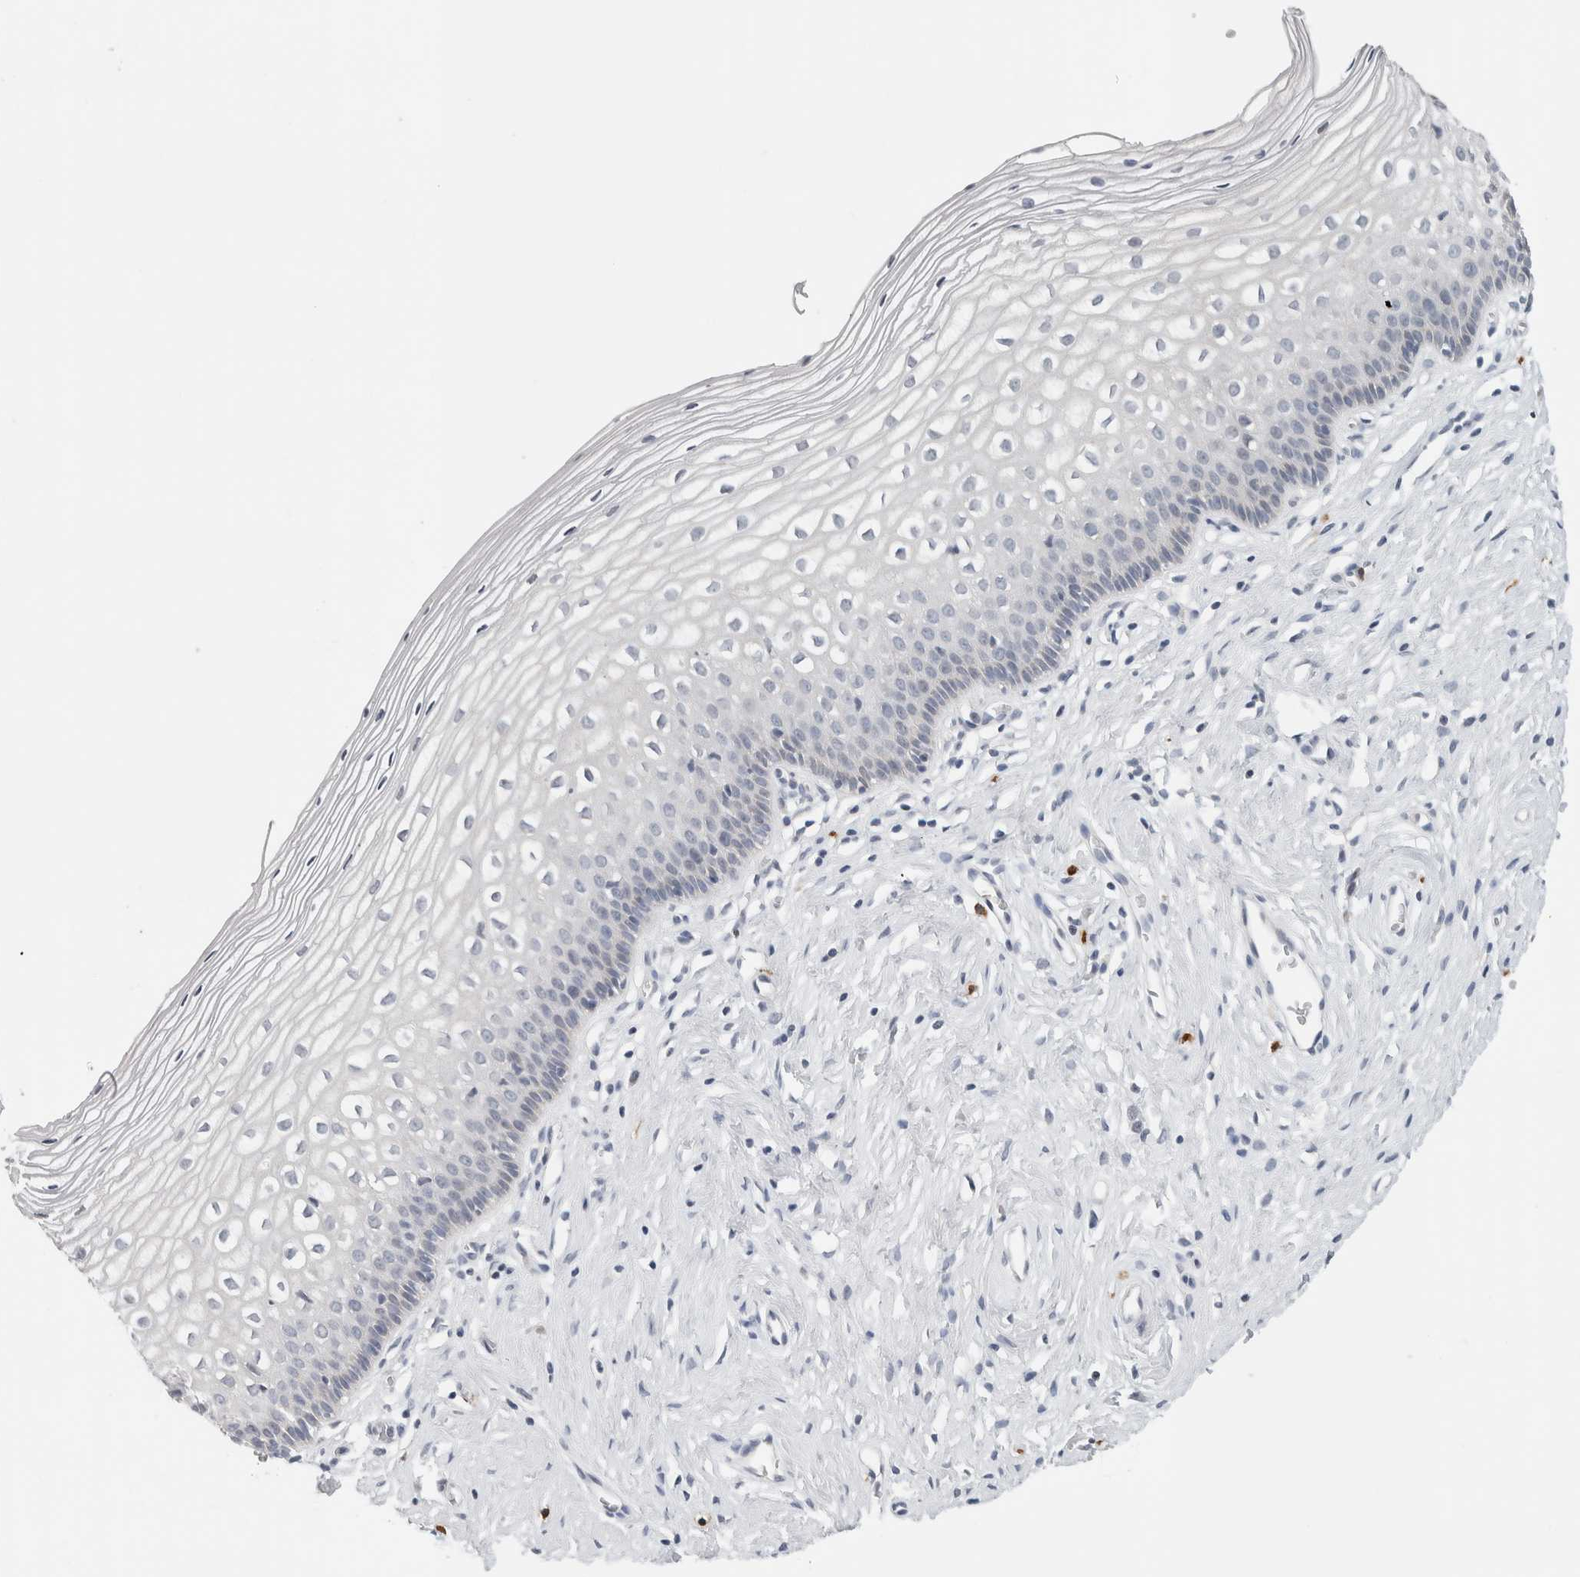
{"staining": {"intensity": "negative", "quantity": "none", "location": "none"}, "tissue": "cervix", "cell_type": "Squamous epithelial cells", "image_type": "normal", "snomed": [{"axis": "morphology", "description": "Normal tissue, NOS"}, {"axis": "topography", "description": "Cervix"}], "caption": "A high-resolution image shows immunohistochemistry staining of normal cervix, which reveals no significant staining in squamous epithelial cells.", "gene": "SCN2A", "patient": {"sex": "female", "age": 27}}